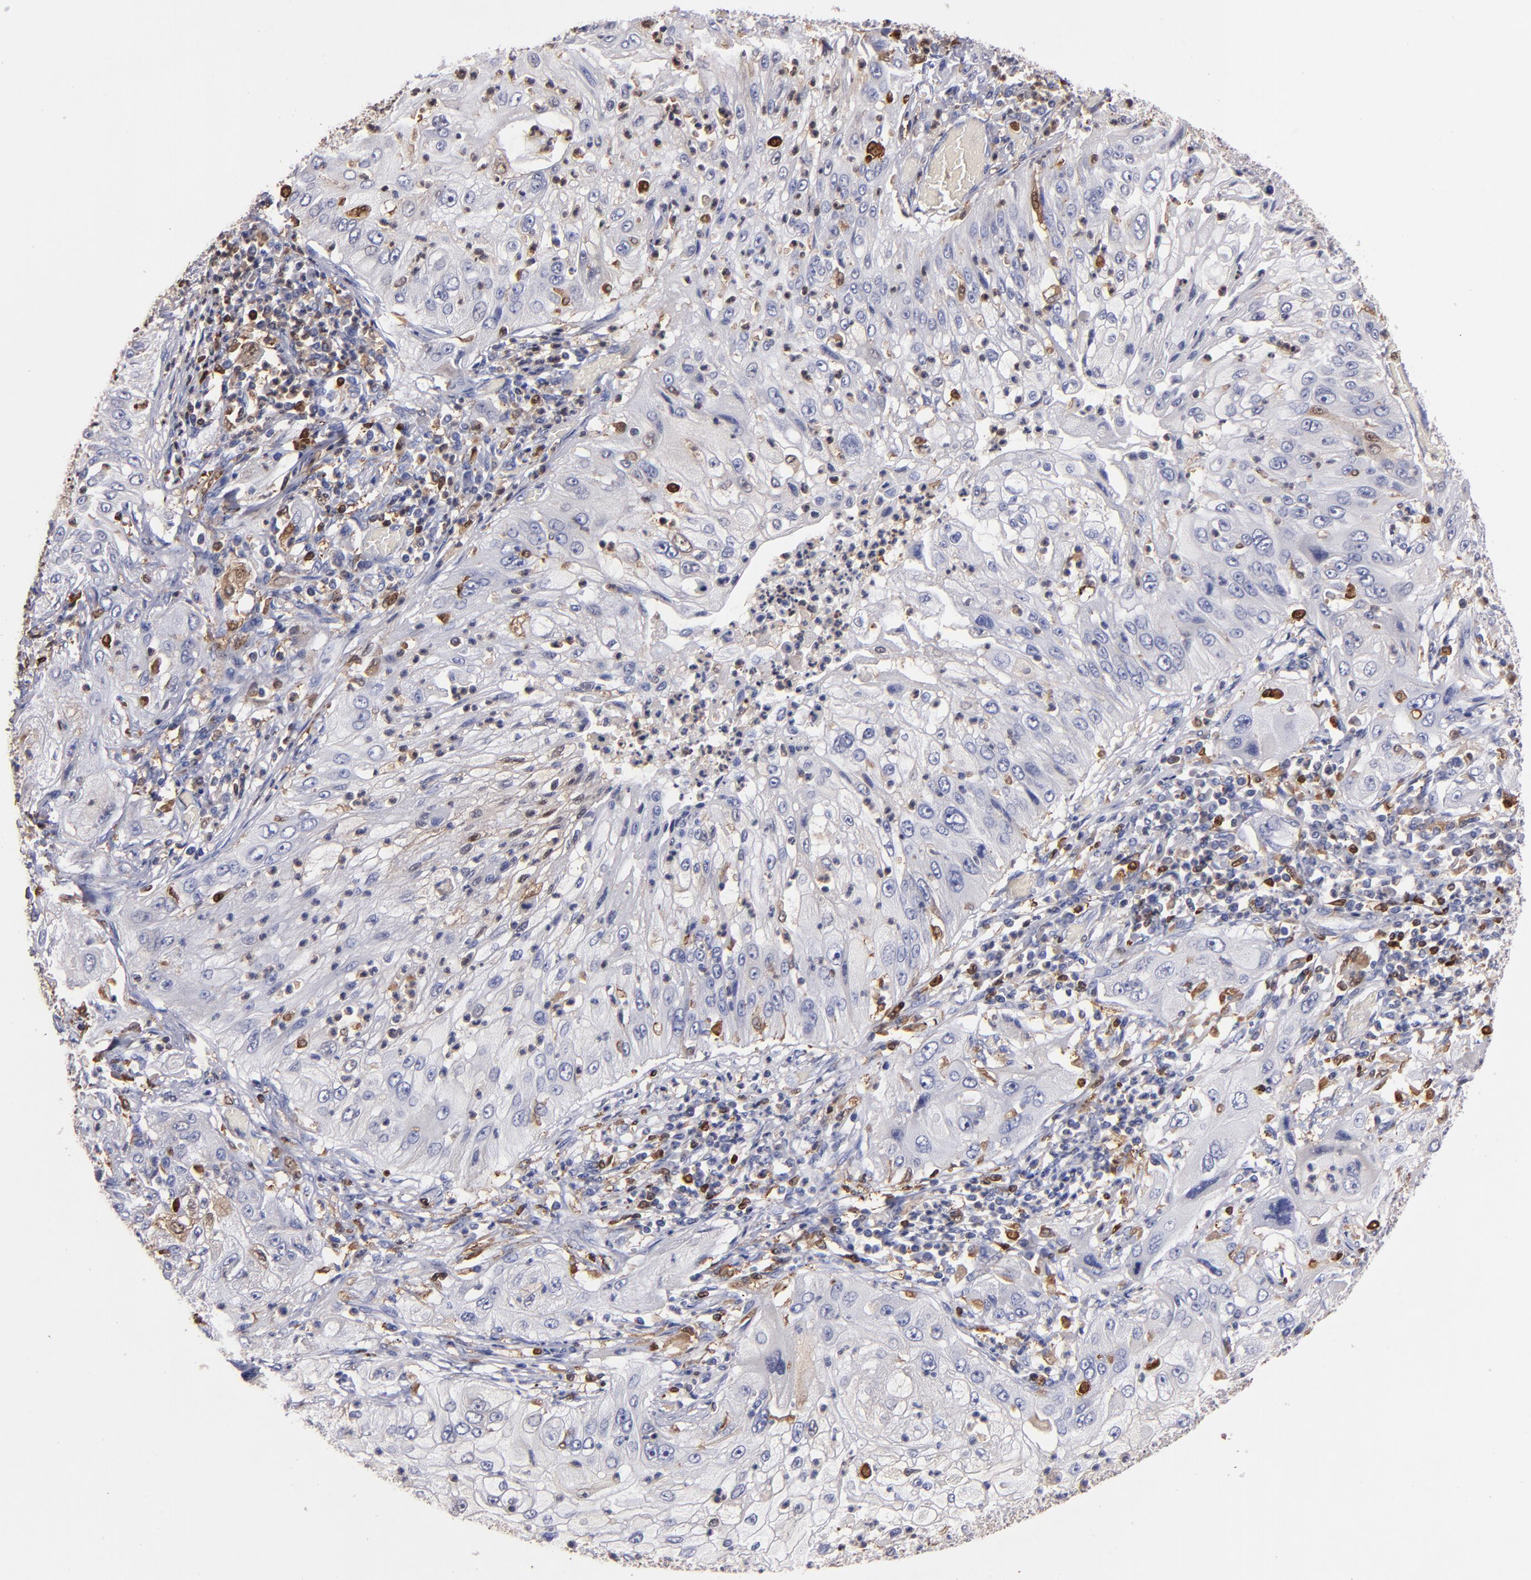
{"staining": {"intensity": "weak", "quantity": "<25%", "location": "cytoplasmic/membranous"}, "tissue": "lung cancer", "cell_type": "Tumor cells", "image_type": "cancer", "snomed": [{"axis": "morphology", "description": "Inflammation, NOS"}, {"axis": "morphology", "description": "Squamous cell carcinoma, NOS"}, {"axis": "topography", "description": "Lymph node"}, {"axis": "topography", "description": "Soft tissue"}, {"axis": "topography", "description": "Lung"}], "caption": "High power microscopy image of an IHC image of lung cancer, revealing no significant positivity in tumor cells.", "gene": "S100A4", "patient": {"sex": "male", "age": 66}}